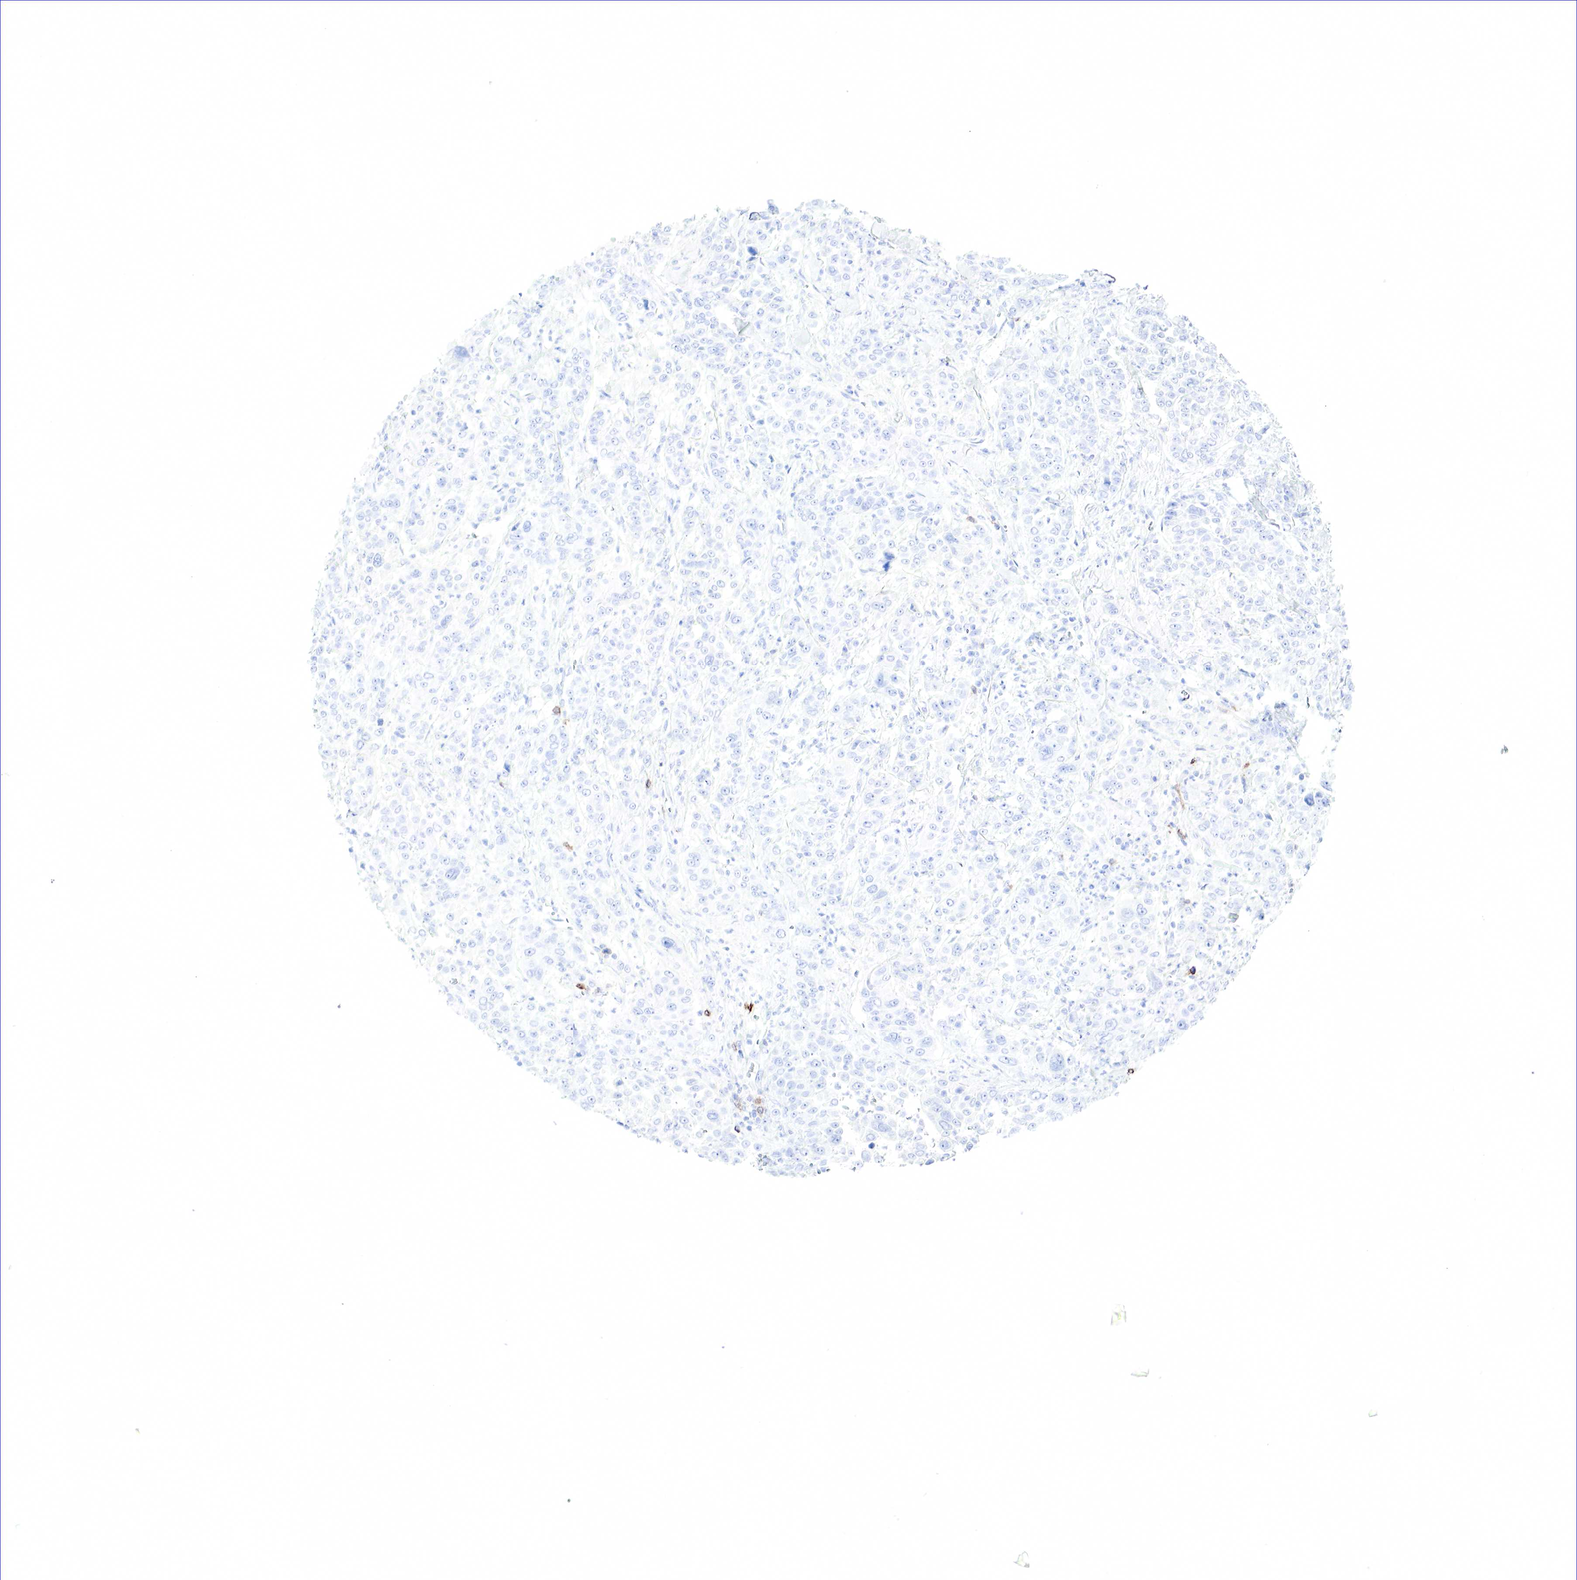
{"staining": {"intensity": "negative", "quantity": "none", "location": "none"}, "tissue": "pancreatic cancer", "cell_type": "Tumor cells", "image_type": "cancer", "snomed": [{"axis": "morphology", "description": "Adenocarcinoma, NOS"}, {"axis": "topography", "description": "Pancreas"}], "caption": "DAB (3,3'-diaminobenzidine) immunohistochemical staining of adenocarcinoma (pancreatic) exhibits no significant staining in tumor cells.", "gene": "TNFRSF8", "patient": {"sex": "female", "age": 52}}